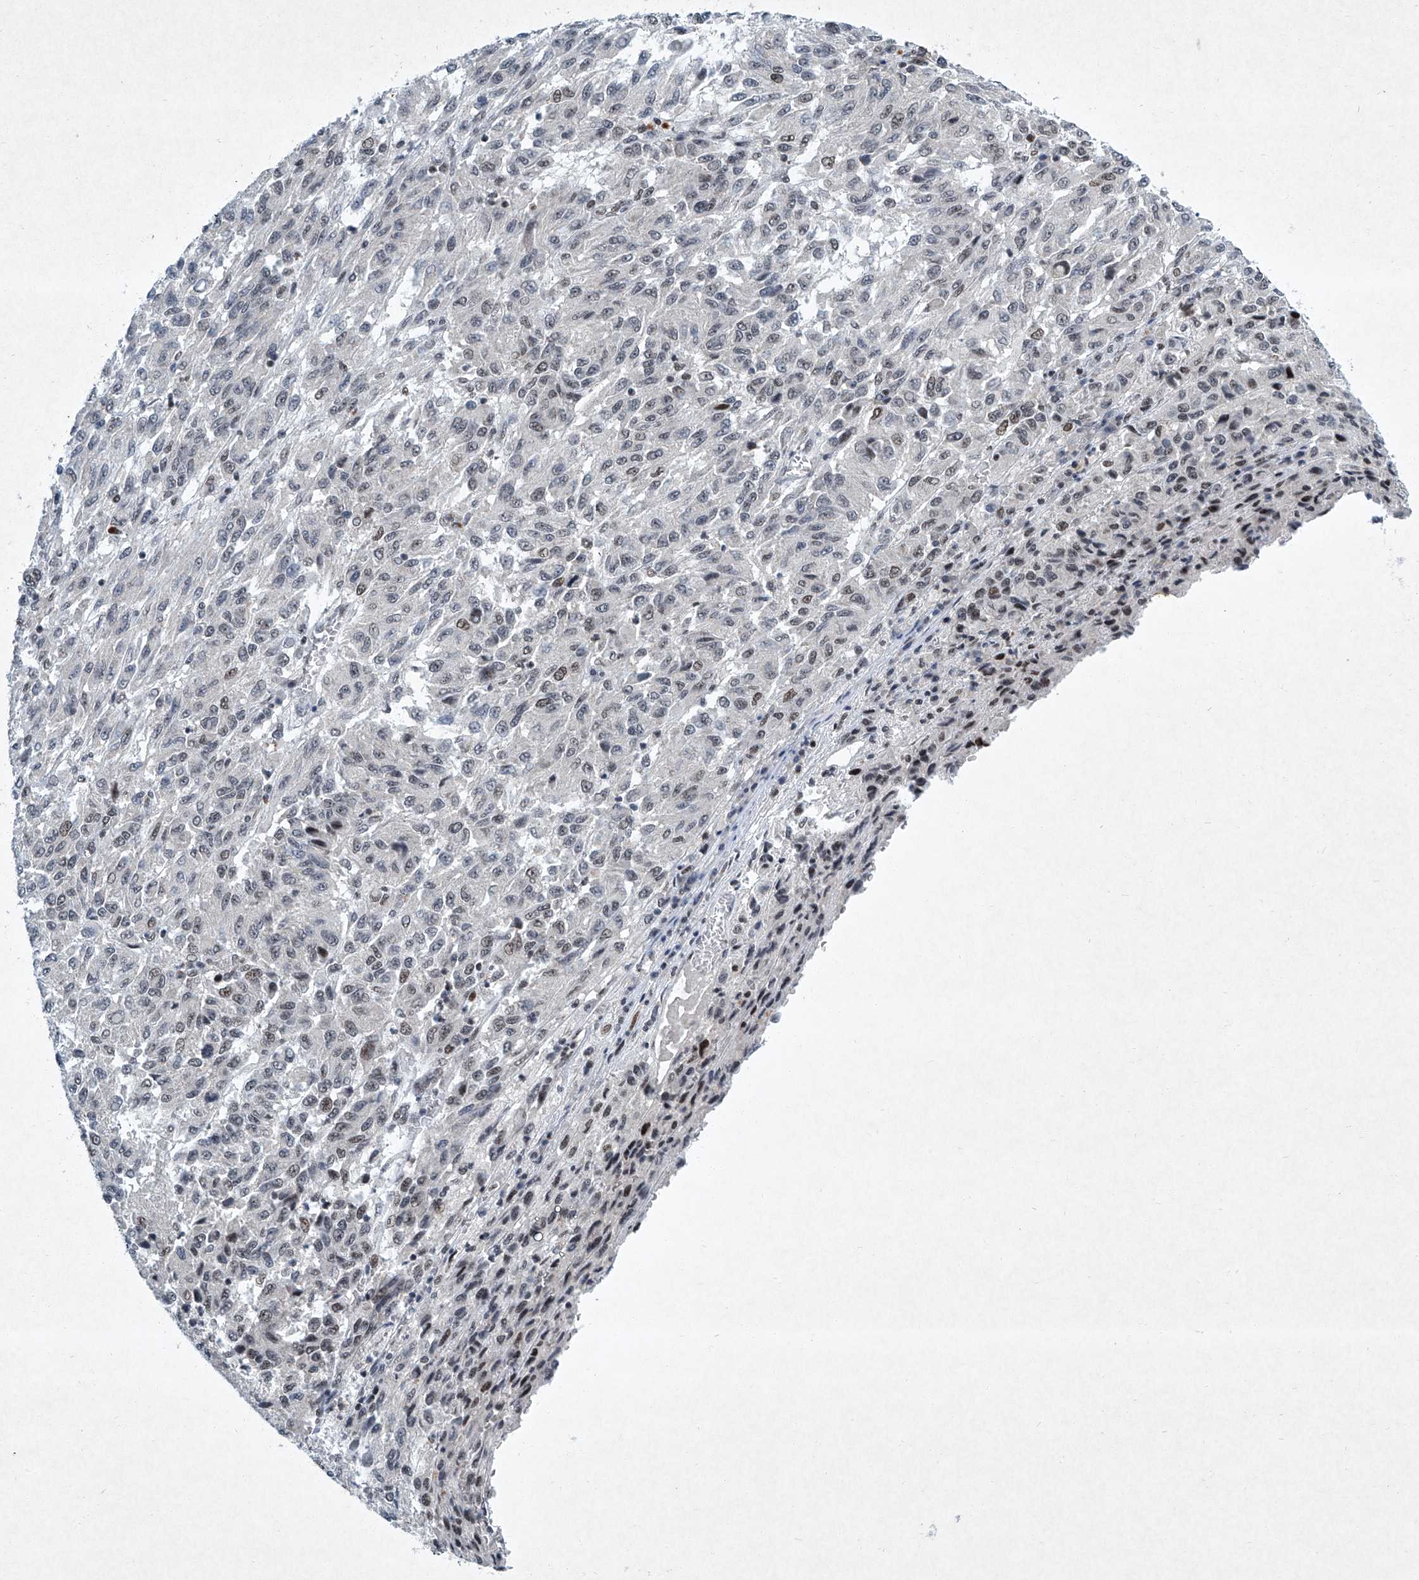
{"staining": {"intensity": "weak", "quantity": "<25%", "location": "nuclear"}, "tissue": "melanoma", "cell_type": "Tumor cells", "image_type": "cancer", "snomed": [{"axis": "morphology", "description": "Malignant melanoma, Metastatic site"}, {"axis": "topography", "description": "Lung"}], "caption": "Micrograph shows no significant protein positivity in tumor cells of malignant melanoma (metastatic site).", "gene": "TFDP1", "patient": {"sex": "male", "age": 64}}